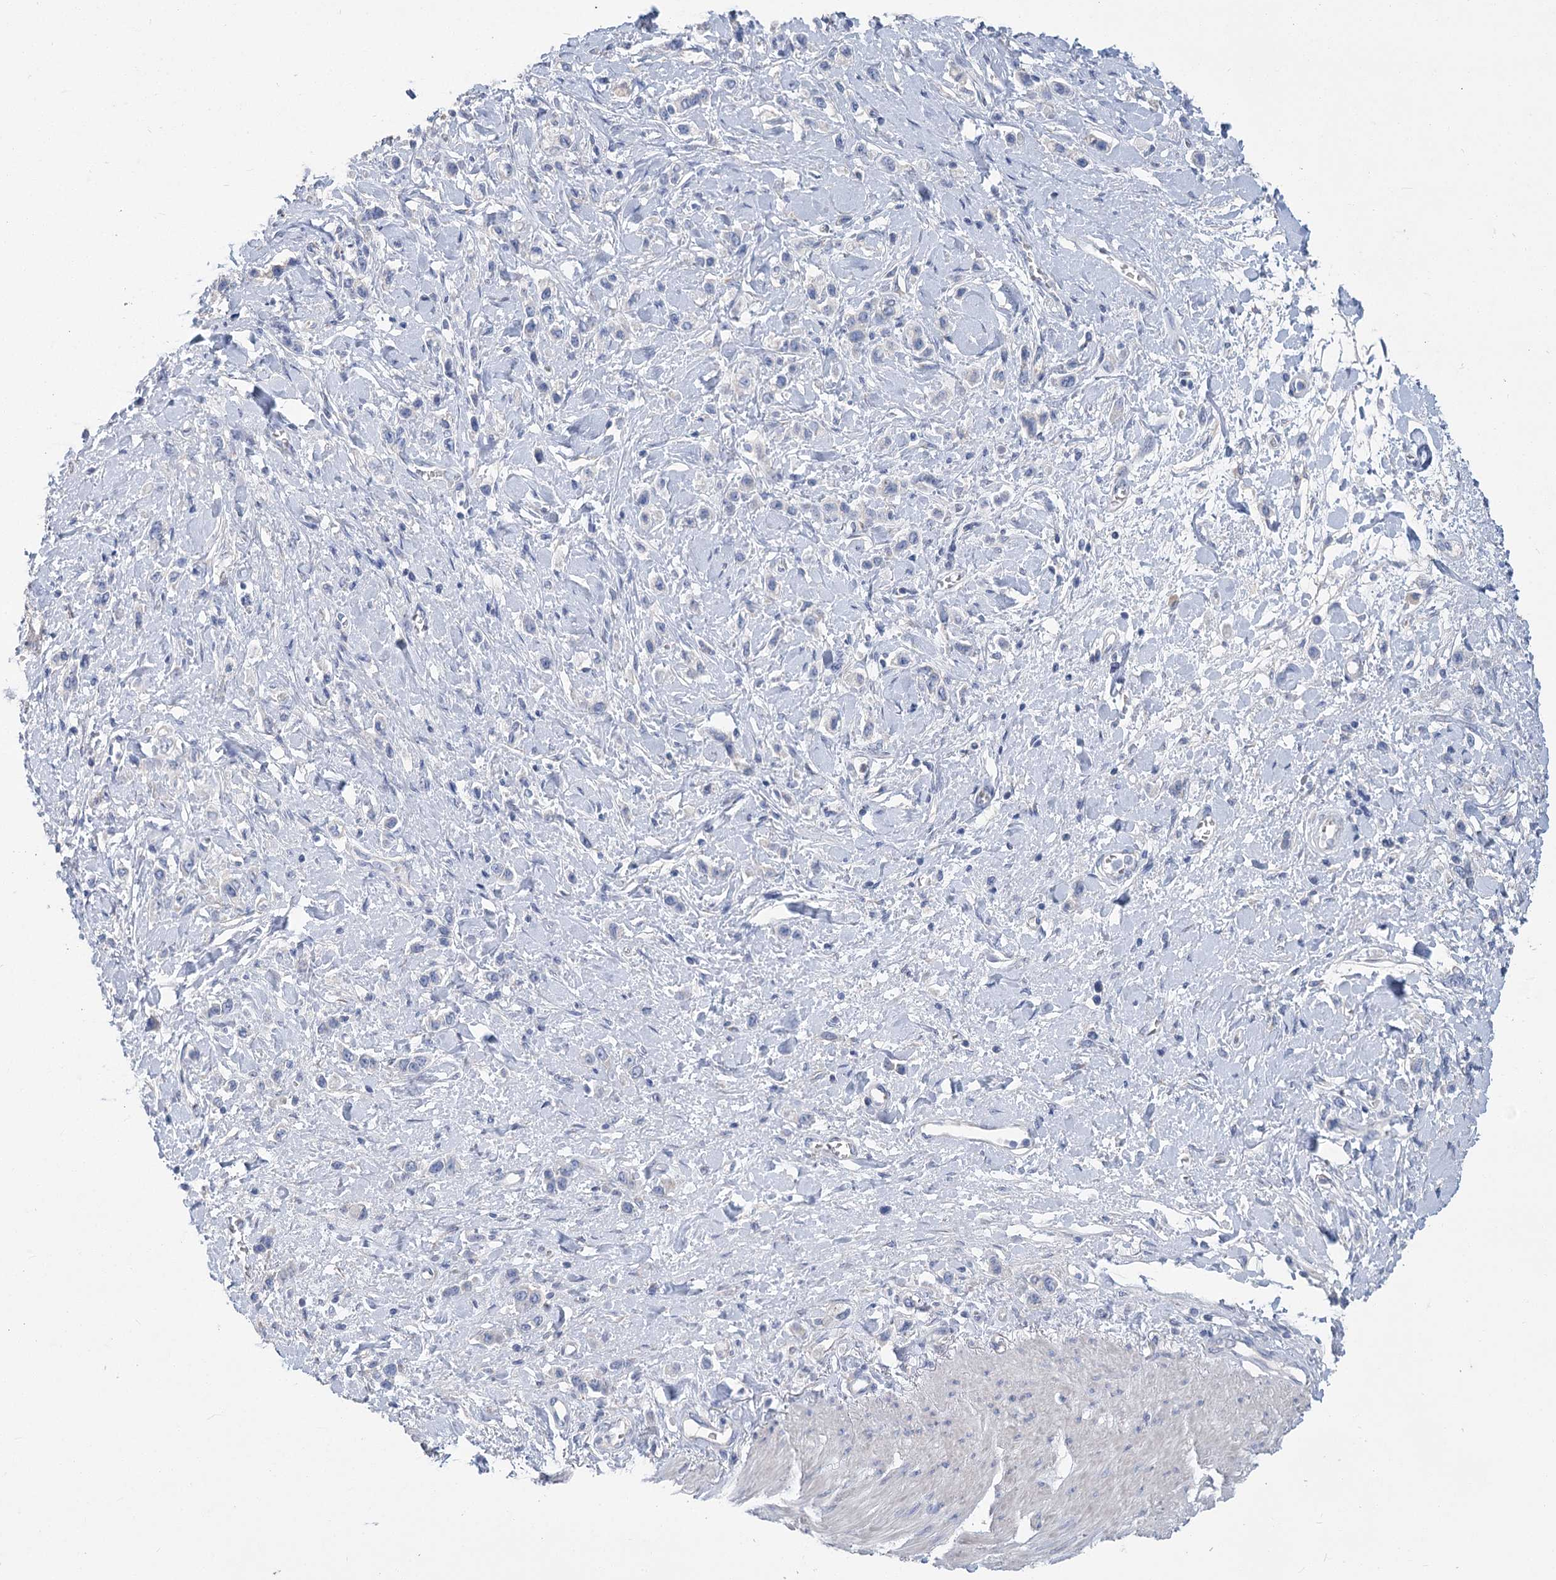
{"staining": {"intensity": "negative", "quantity": "none", "location": "none"}, "tissue": "stomach cancer", "cell_type": "Tumor cells", "image_type": "cancer", "snomed": [{"axis": "morphology", "description": "Normal tissue, NOS"}, {"axis": "morphology", "description": "Adenocarcinoma, NOS"}, {"axis": "topography", "description": "Stomach, upper"}, {"axis": "topography", "description": "Stomach"}], "caption": "This is an immunohistochemistry histopathology image of stomach cancer (adenocarcinoma). There is no expression in tumor cells.", "gene": "SLC9A3", "patient": {"sex": "female", "age": 65}}